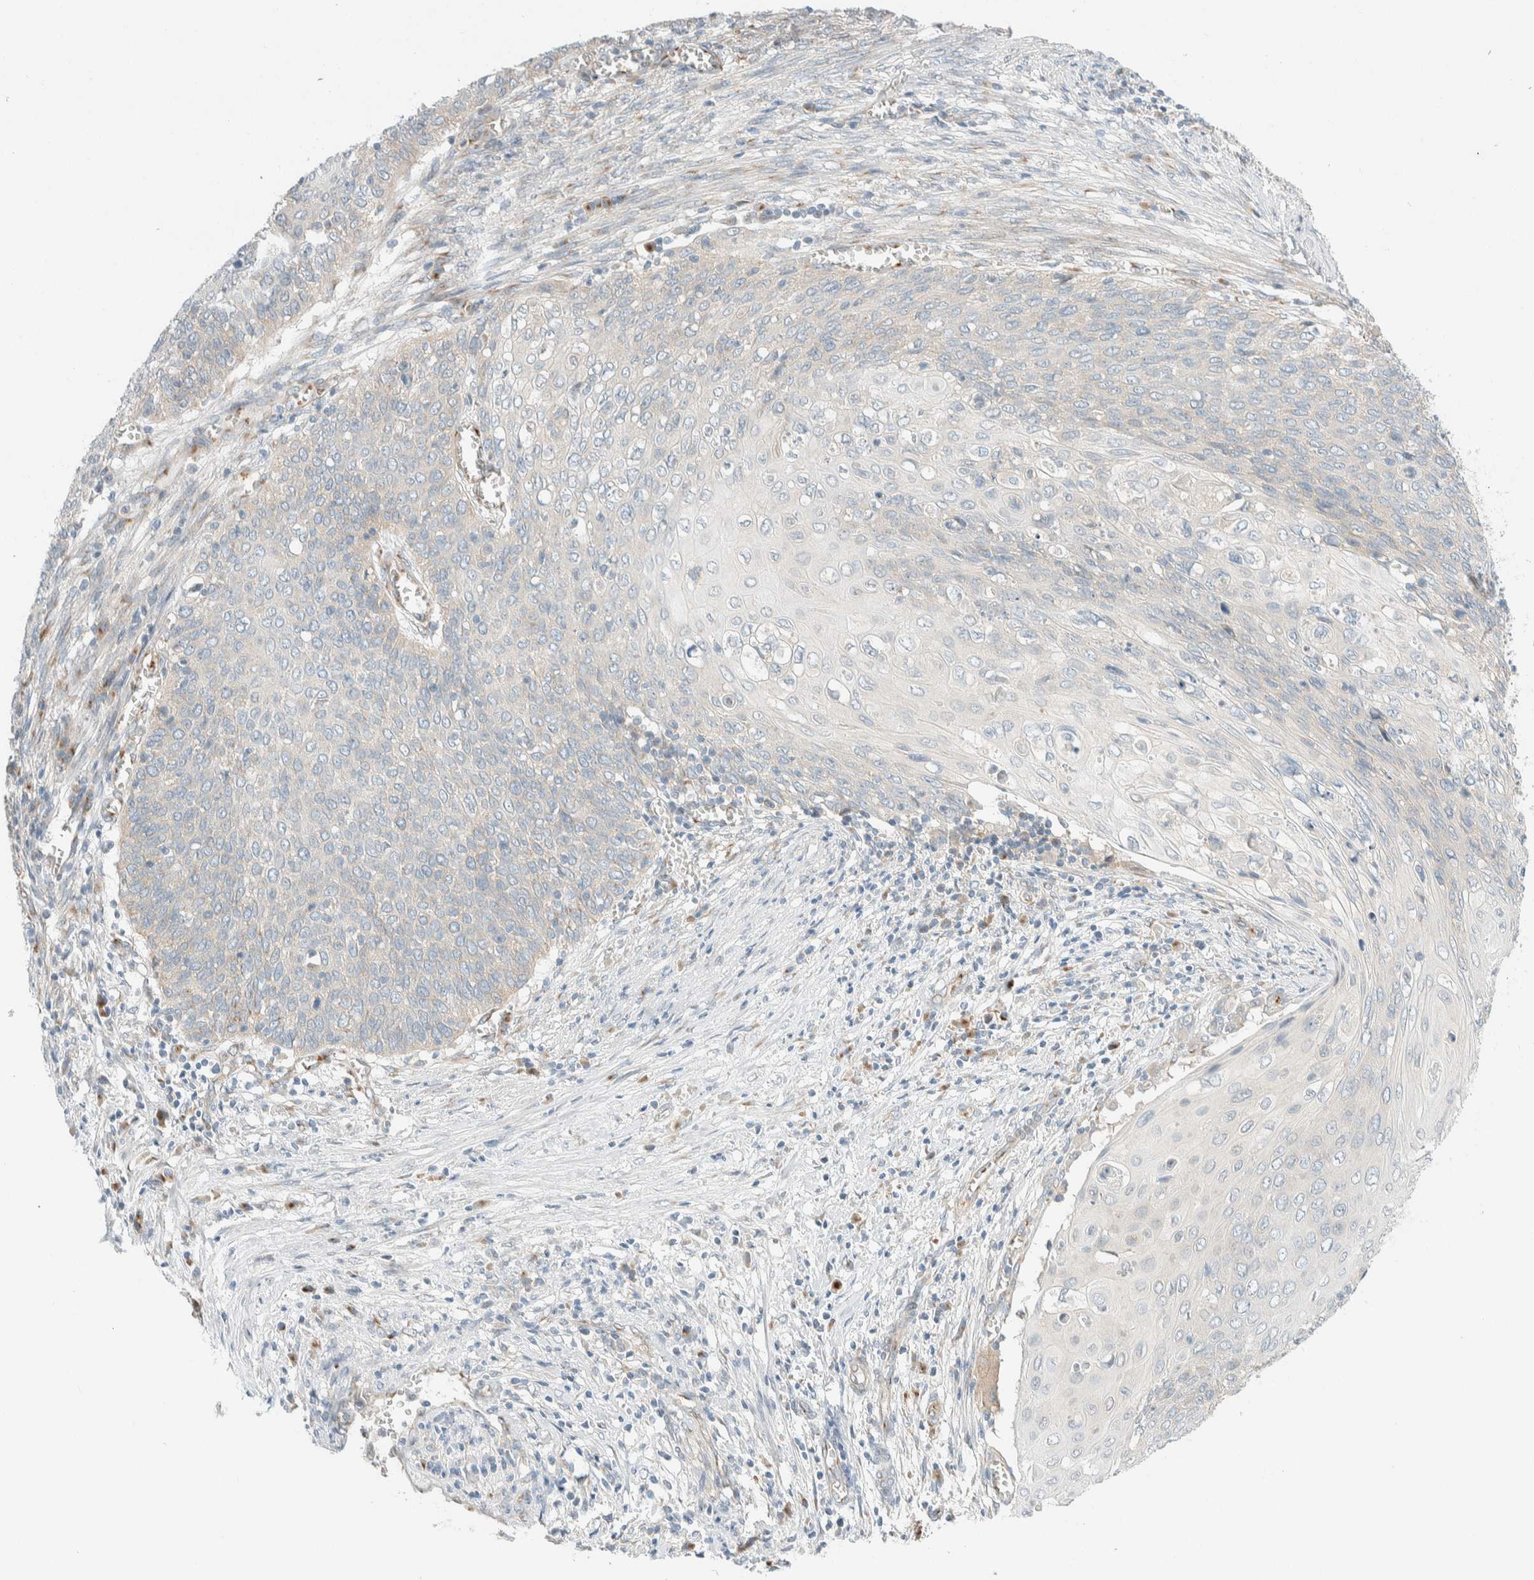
{"staining": {"intensity": "negative", "quantity": "none", "location": "none"}, "tissue": "cervical cancer", "cell_type": "Tumor cells", "image_type": "cancer", "snomed": [{"axis": "morphology", "description": "Squamous cell carcinoma, NOS"}, {"axis": "topography", "description": "Cervix"}], "caption": "A micrograph of human cervical cancer is negative for staining in tumor cells.", "gene": "TMEM184B", "patient": {"sex": "female", "age": 39}}